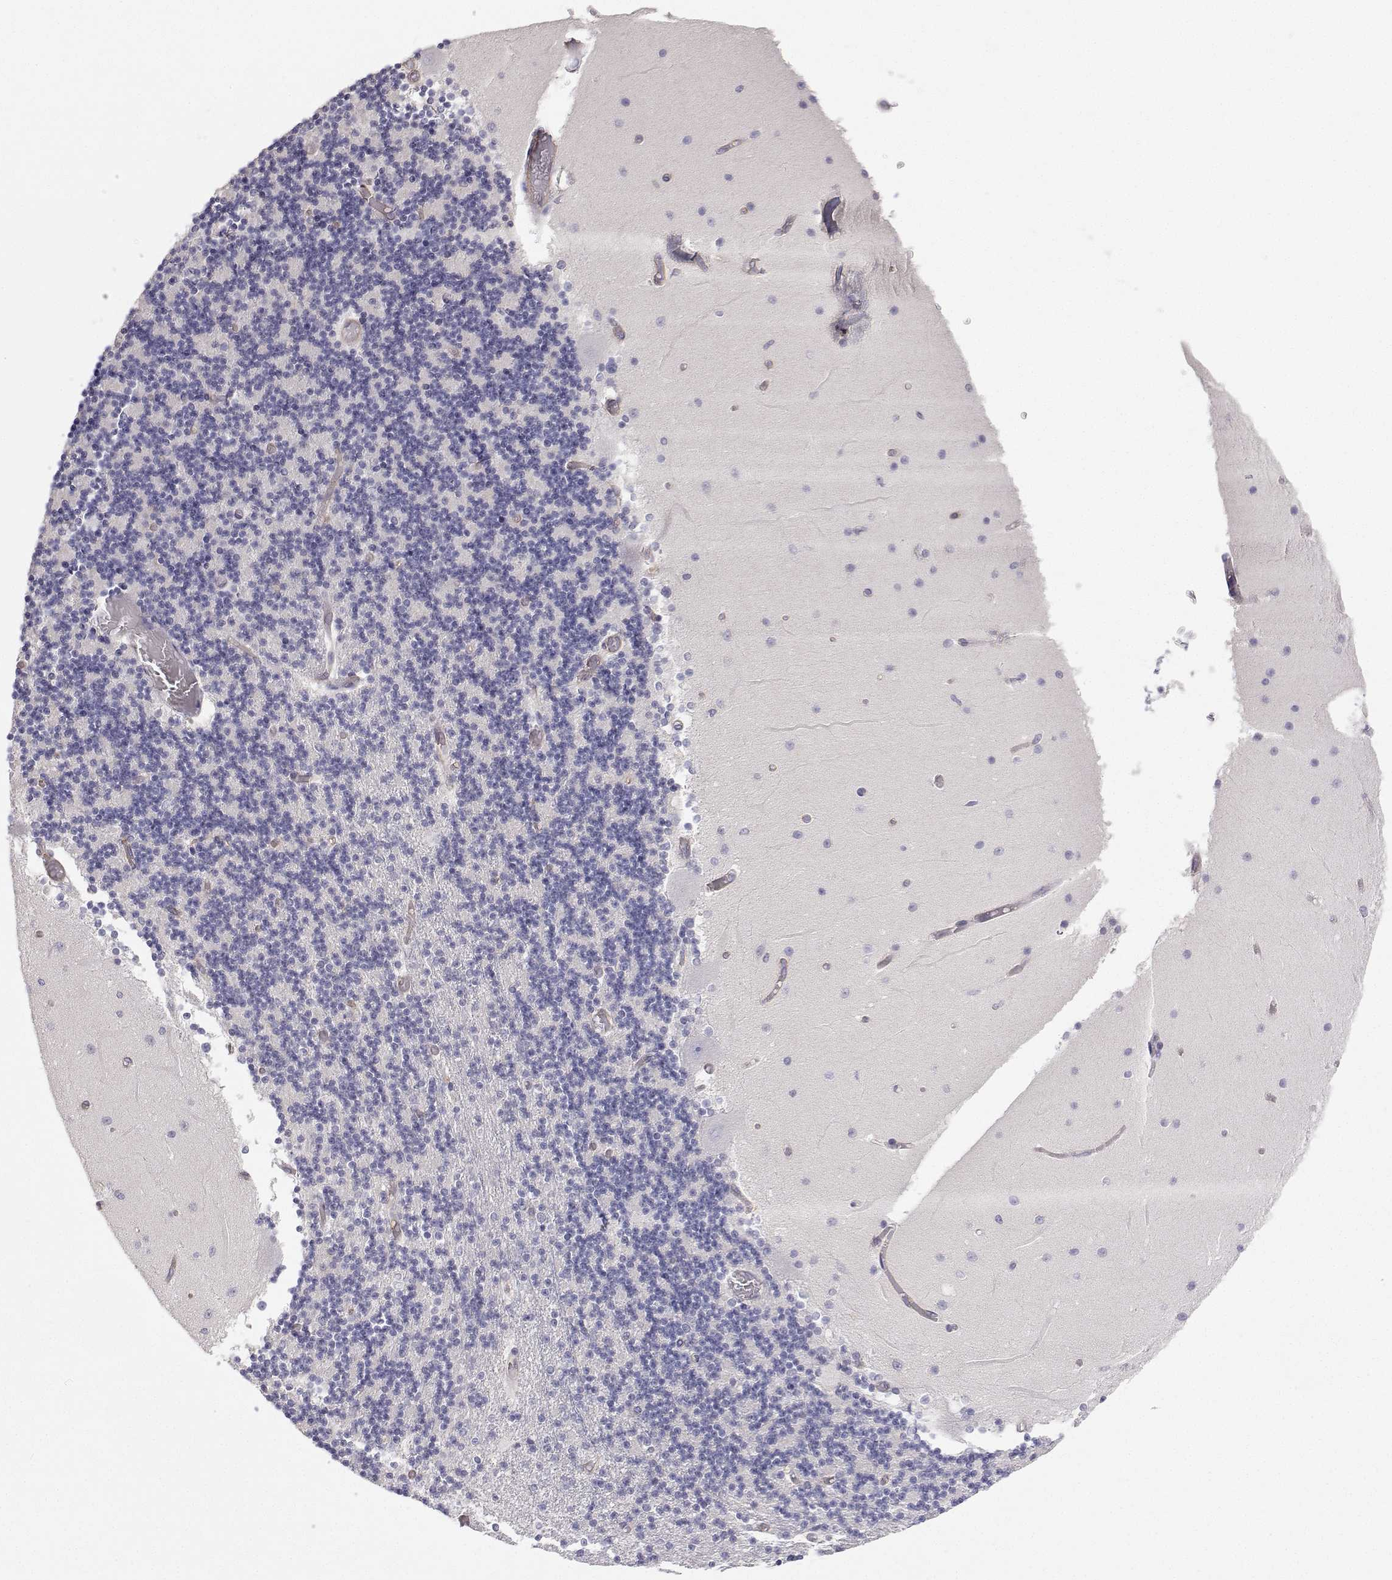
{"staining": {"intensity": "negative", "quantity": "none", "location": "none"}, "tissue": "cerebellum", "cell_type": "Cells in granular layer", "image_type": "normal", "snomed": [{"axis": "morphology", "description": "Normal tissue, NOS"}, {"axis": "topography", "description": "Cerebellum"}], "caption": "DAB (3,3'-diaminobenzidine) immunohistochemical staining of normal human cerebellum displays no significant expression in cells in granular layer.", "gene": "MYH9", "patient": {"sex": "female", "age": 28}}